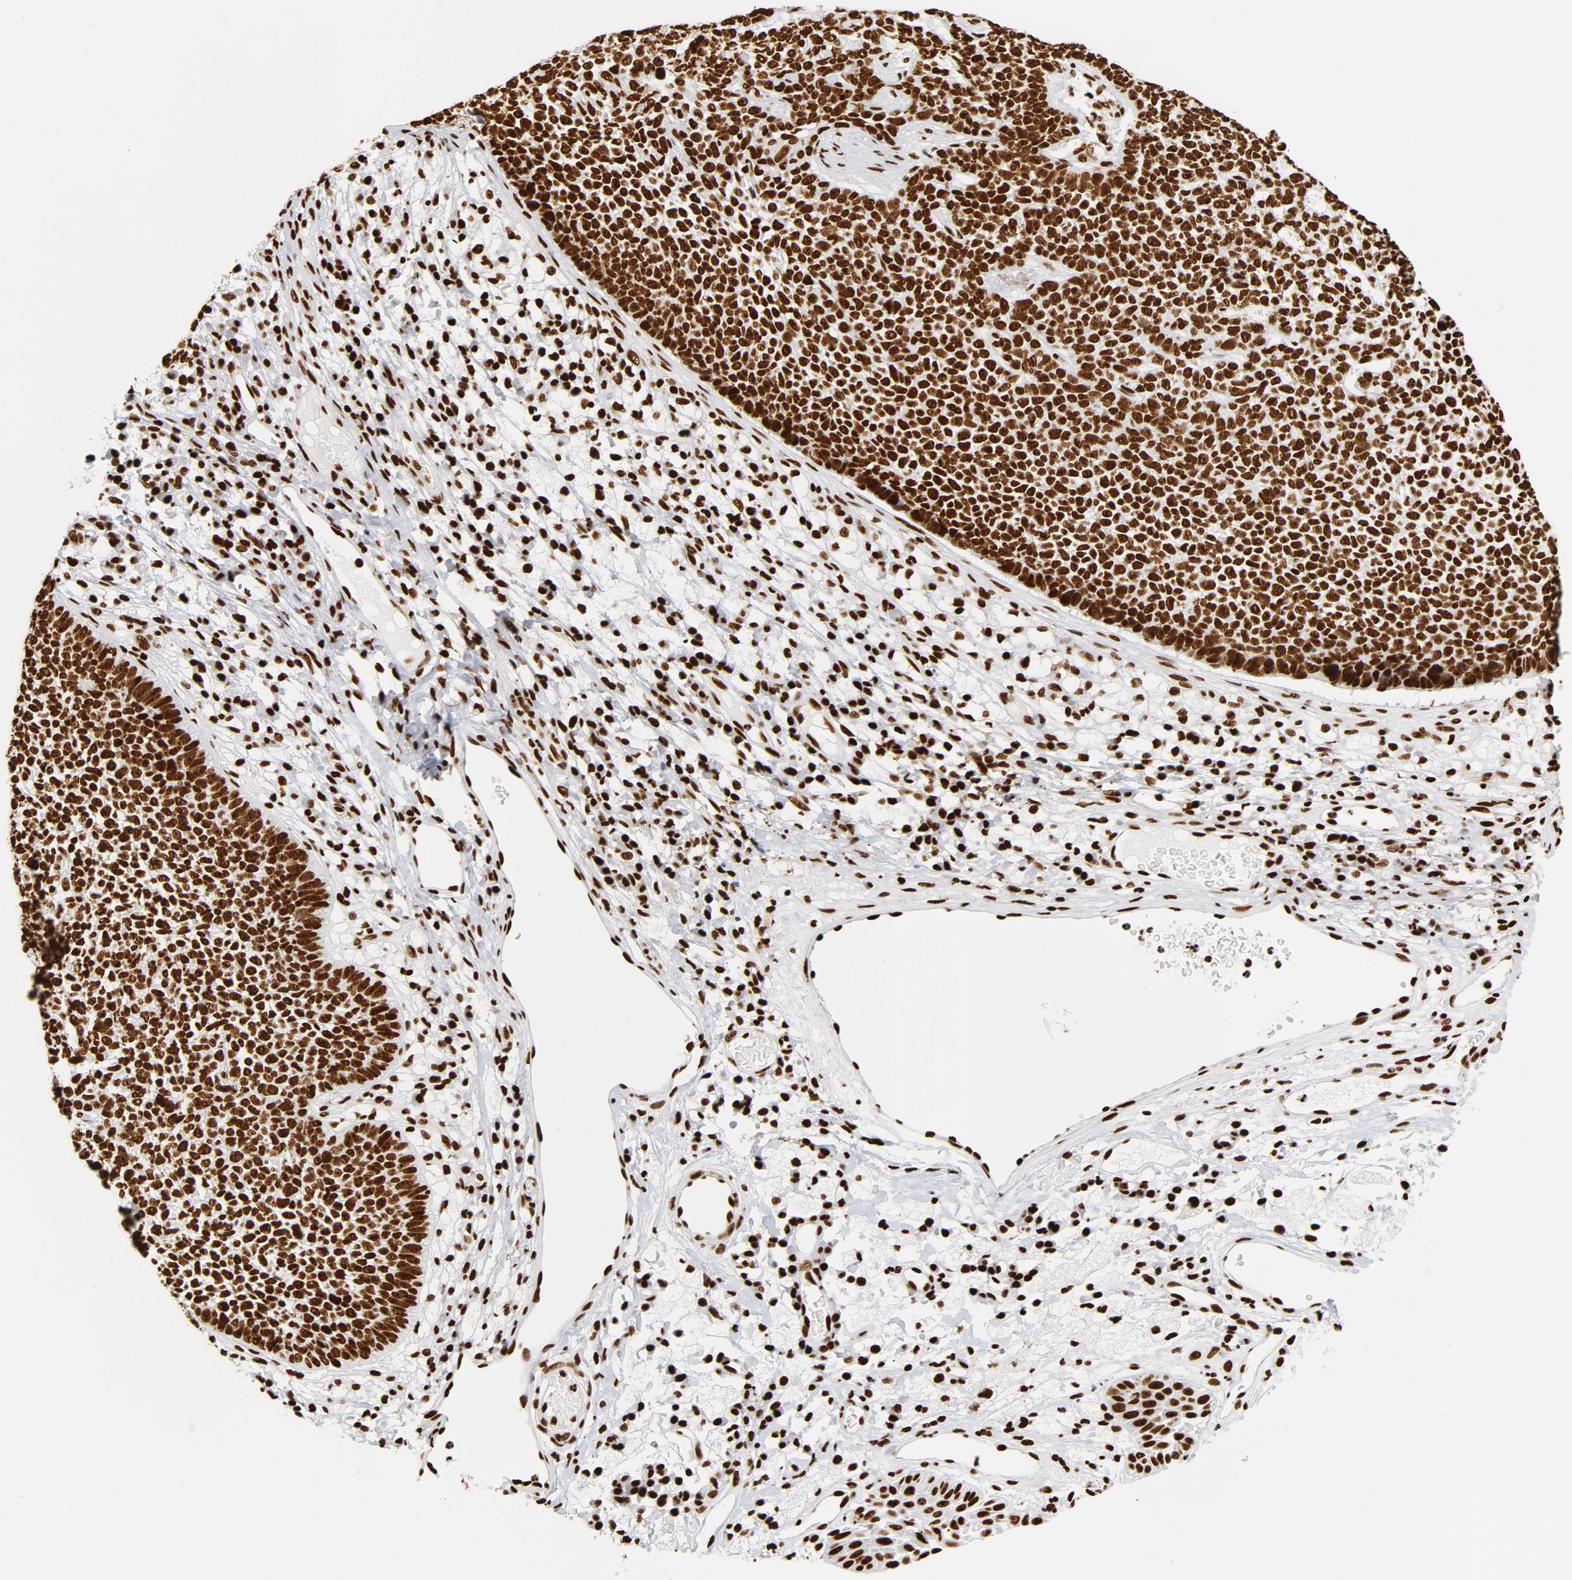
{"staining": {"intensity": "strong", "quantity": ">75%", "location": "nuclear"}, "tissue": "skin cancer", "cell_type": "Tumor cells", "image_type": "cancer", "snomed": [{"axis": "morphology", "description": "Basal cell carcinoma"}, {"axis": "topography", "description": "Skin"}], "caption": "Immunohistochemistry of skin cancer demonstrates high levels of strong nuclear positivity in approximately >75% of tumor cells.", "gene": "XRCC6", "patient": {"sex": "female", "age": 84}}